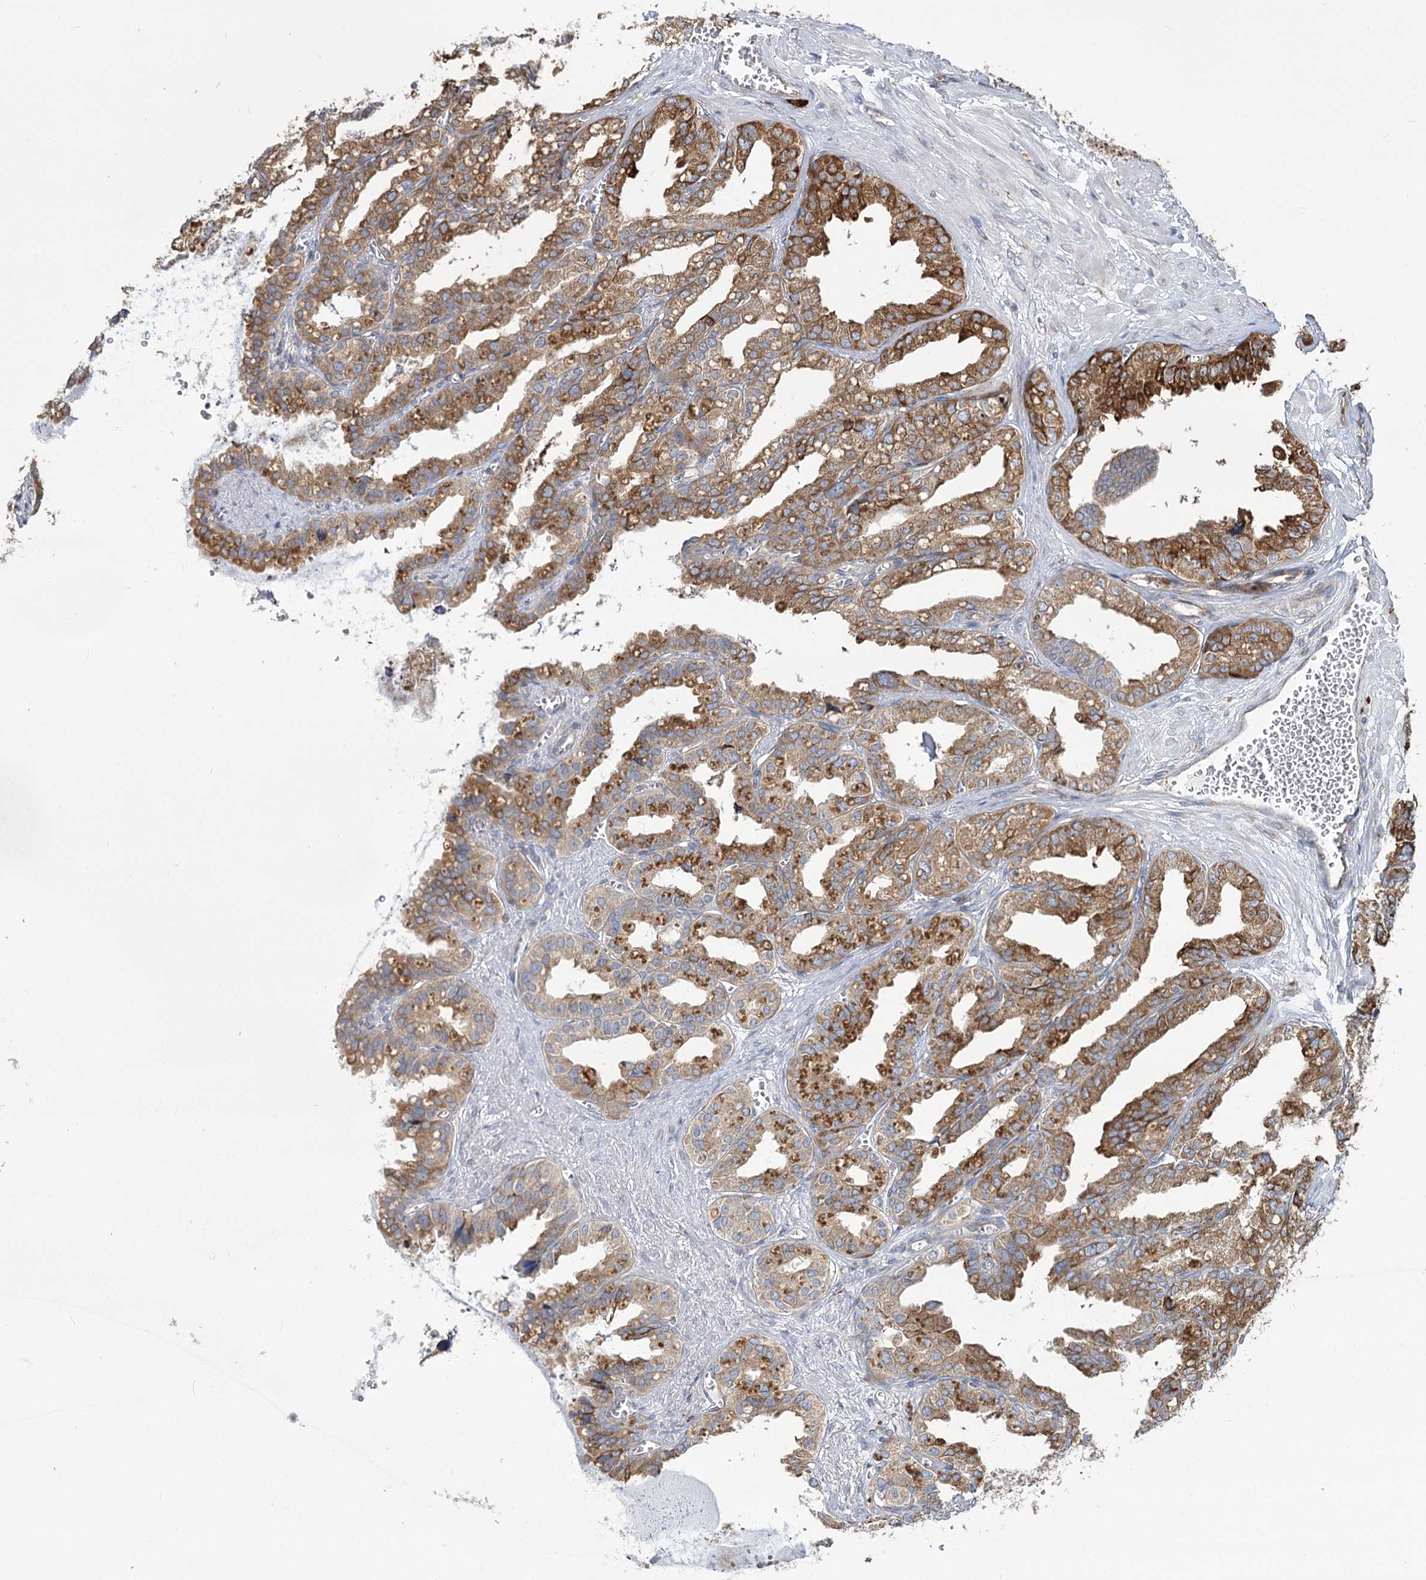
{"staining": {"intensity": "moderate", "quantity": ">75%", "location": "cytoplasmic/membranous"}, "tissue": "seminal vesicle", "cell_type": "Glandular cells", "image_type": "normal", "snomed": [{"axis": "morphology", "description": "Normal tissue, NOS"}, {"axis": "topography", "description": "Prostate"}, {"axis": "topography", "description": "Seminal veicle"}], "caption": "A micrograph of seminal vesicle stained for a protein displays moderate cytoplasmic/membranous brown staining in glandular cells.", "gene": "POGLUT1", "patient": {"sex": "male", "age": 51}}